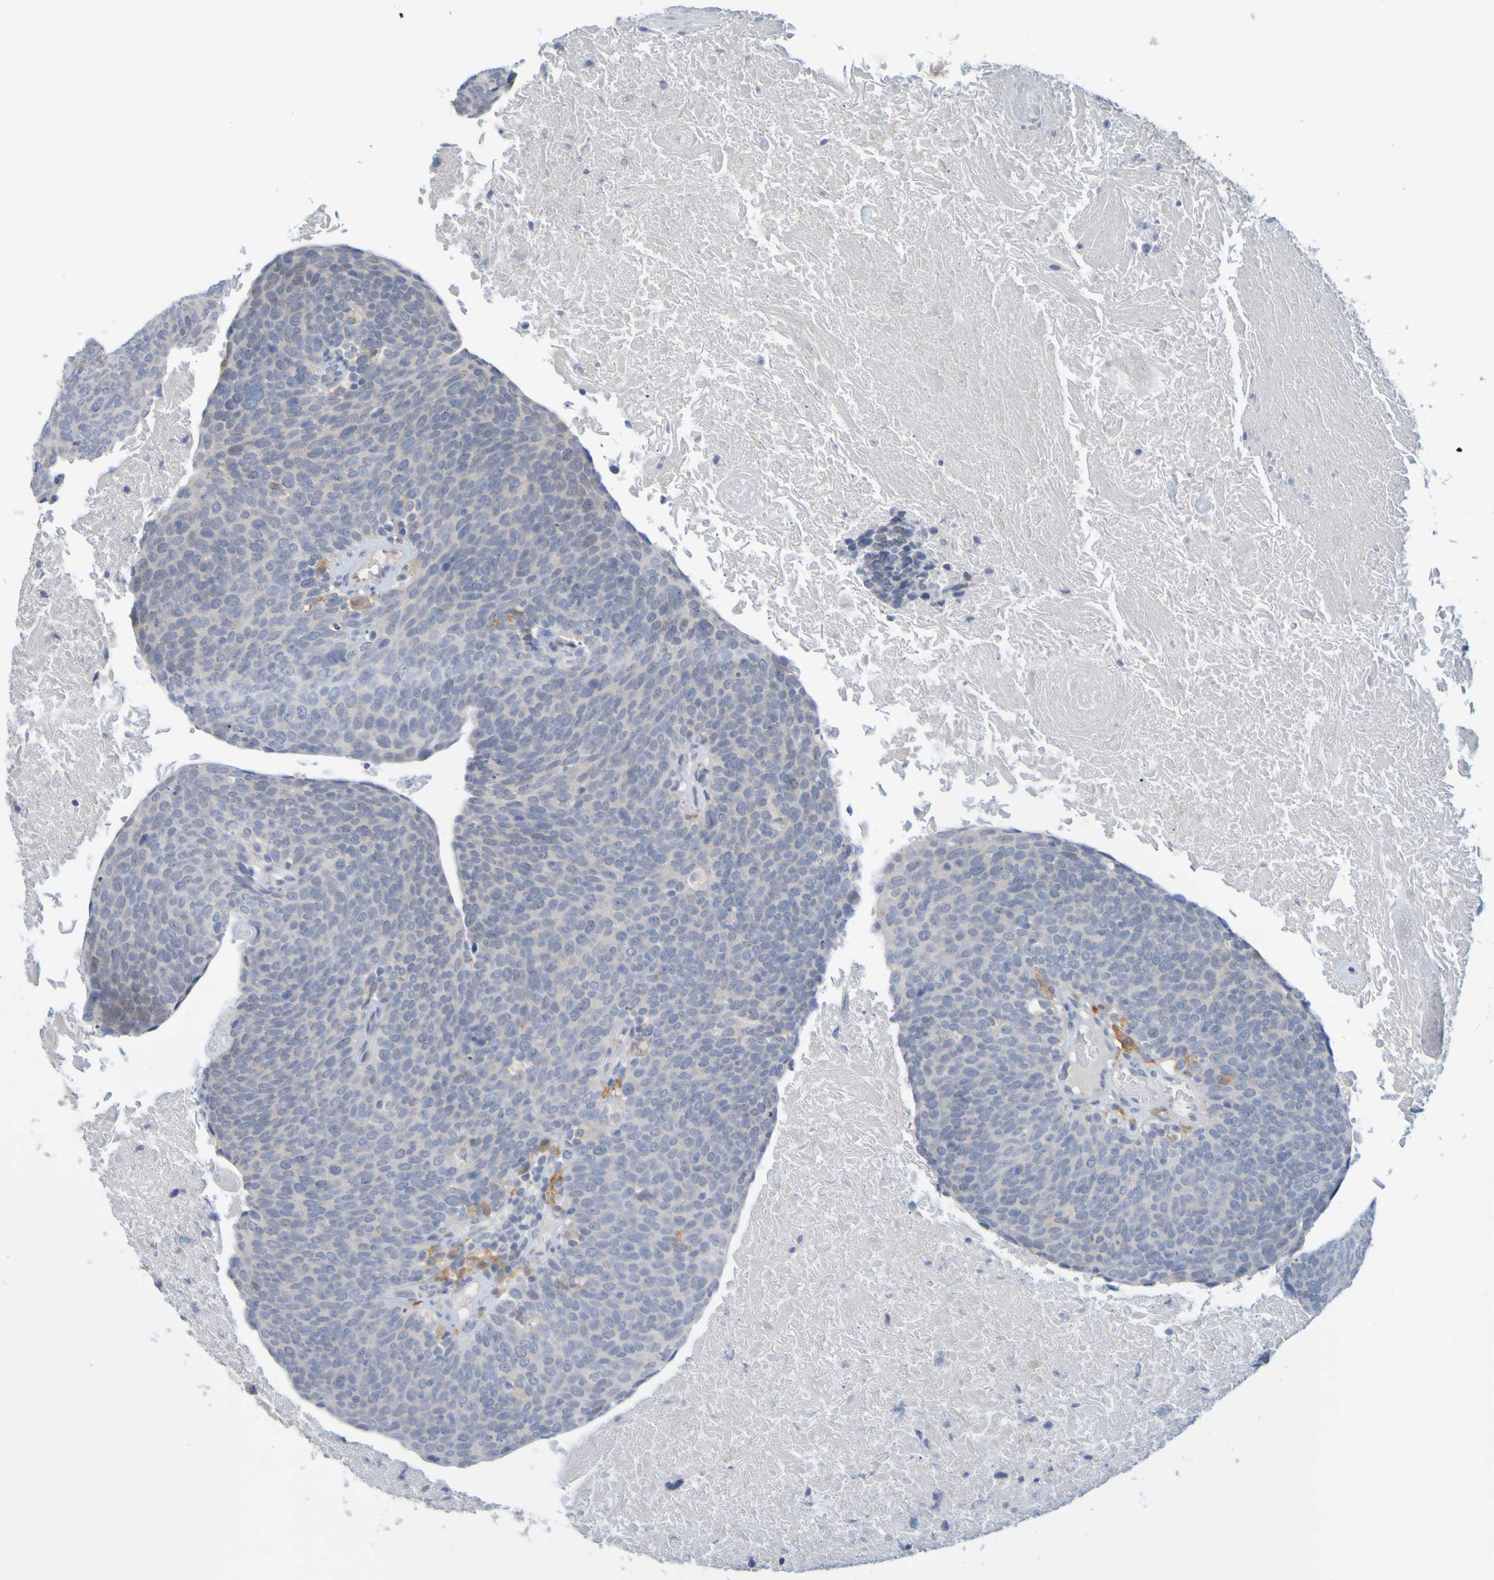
{"staining": {"intensity": "weak", "quantity": "<25%", "location": "cytoplasmic/membranous"}, "tissue": "head and neck cancer", "cell_type": "Tumor cells", "image_type": "cancer", "snomed": [{"axis": "morphology", "description": "Squamous cell carcinoma, NOS"}, {"axis": "morphology", "description": "Squamous cell carcinoma, metastatic, NOS"}, {"axis": "topography", "description": "Lymph node"}, {"axis": "topography", "description": "Head-Neck"}], "caption": "This is an IHC image of human head and neck cancer. There is no staining in tumor cells.", "gene": "LILRB5", "patient": {"sex": "male", "age": 62}}